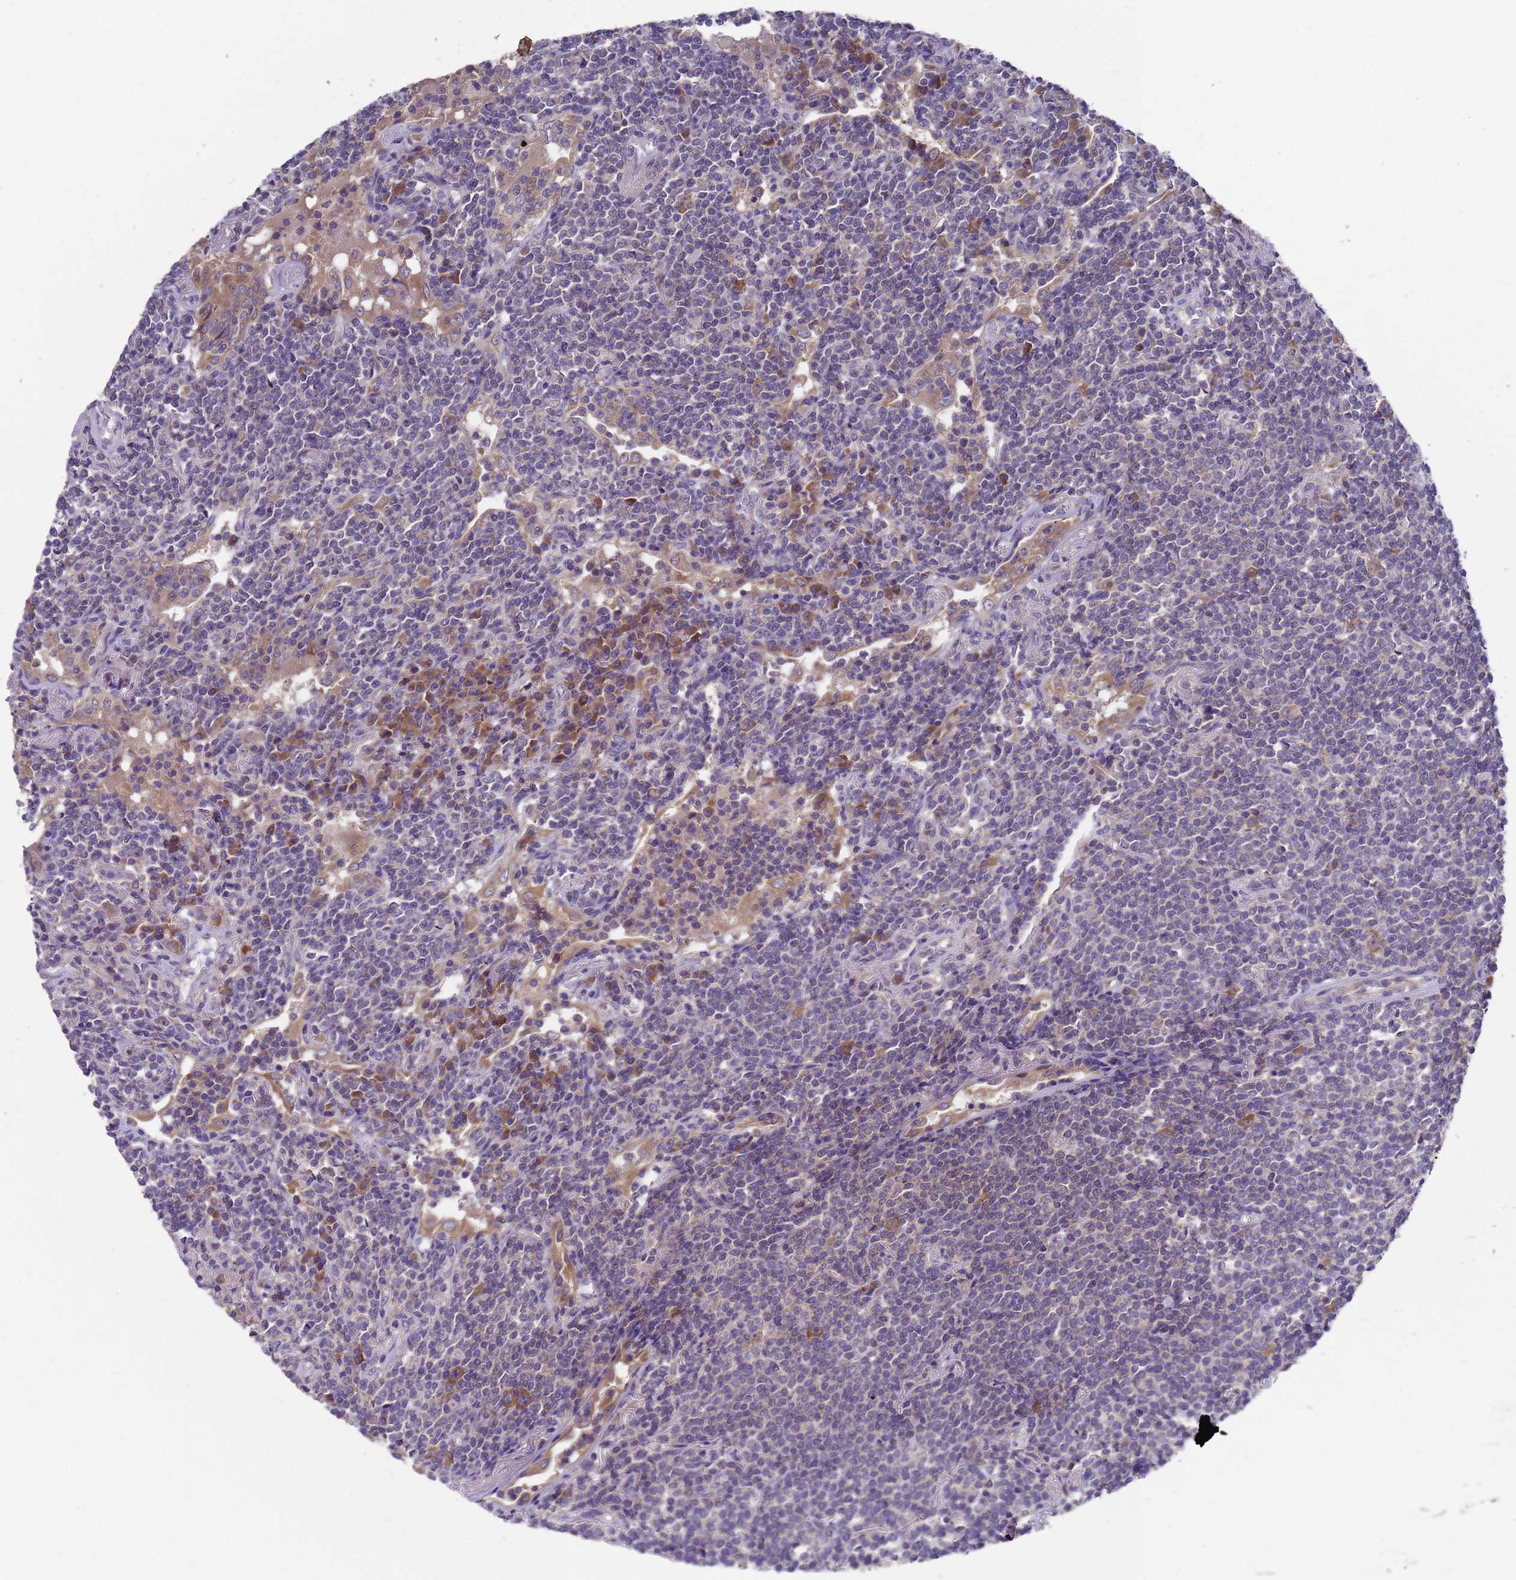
{"staining": {"intensity": "negative", "quantity": "none", "location": "none"}, "tissue": "lymphoma", "cell_type": "Tumor cells", "image_type": "cancer", "snomed": [{"axis": "morphology", "description": "Malignant lymphoma, non-Hodgkin's type, Low grade"}, {"axis": "topography", "description": "Lung"}], "caption": "IHC micrograph of human lymphoma stained for a protein (brown), which shows no positivity in tumor cells.", "gene": "DCAF12L2", "patient": {"sex": "female", "age": 71}}